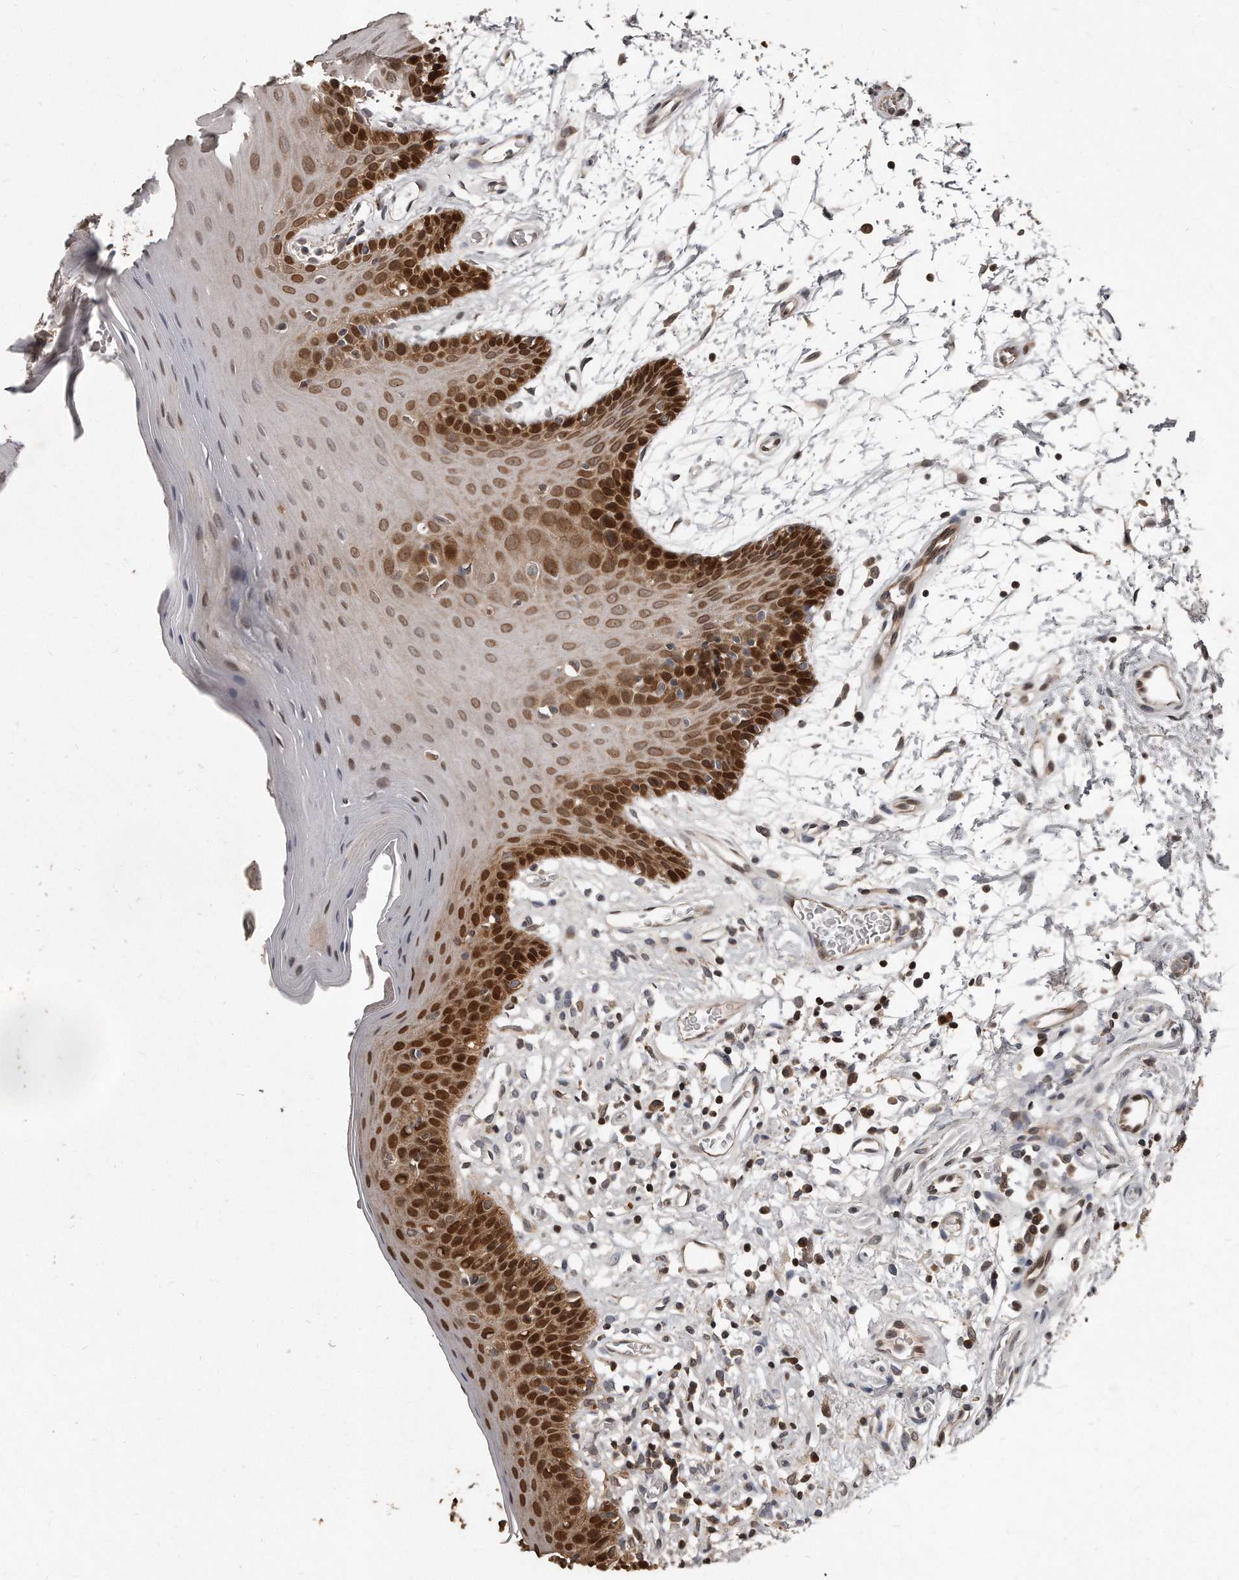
{"staining": {"intensity": "strong", "quantity": "25%-75%", "location": "cytoplasmic/membranous,nuclear"}, "tissue": "oral mucosa", "cell_type": "Squamous epithelial cells", "image_type": "normal", "snomed": [{"axis": "morphology", "description": "Normal tissue, NOS"}, {"axis": "morphology", "description": "Squamous cell carcinoma, NOS"}, {"axis": "topography", "description": "Skeletal muscle"}, {"axis": "topography", "description": "Oral tissue"}, {"axis": "topography", "description": "Salivary gland"}, {"axis": "topography", "description": "Head-Neck"}], "caption": "This is an image of IHC staining of unremarkable oral mucosa, which shows strong positivity in the cytoplasmic/membranous,nuclear of squamous epithelial cells.", "gene": "GCH1", "patient": {"sex": "male", "age": 54}}